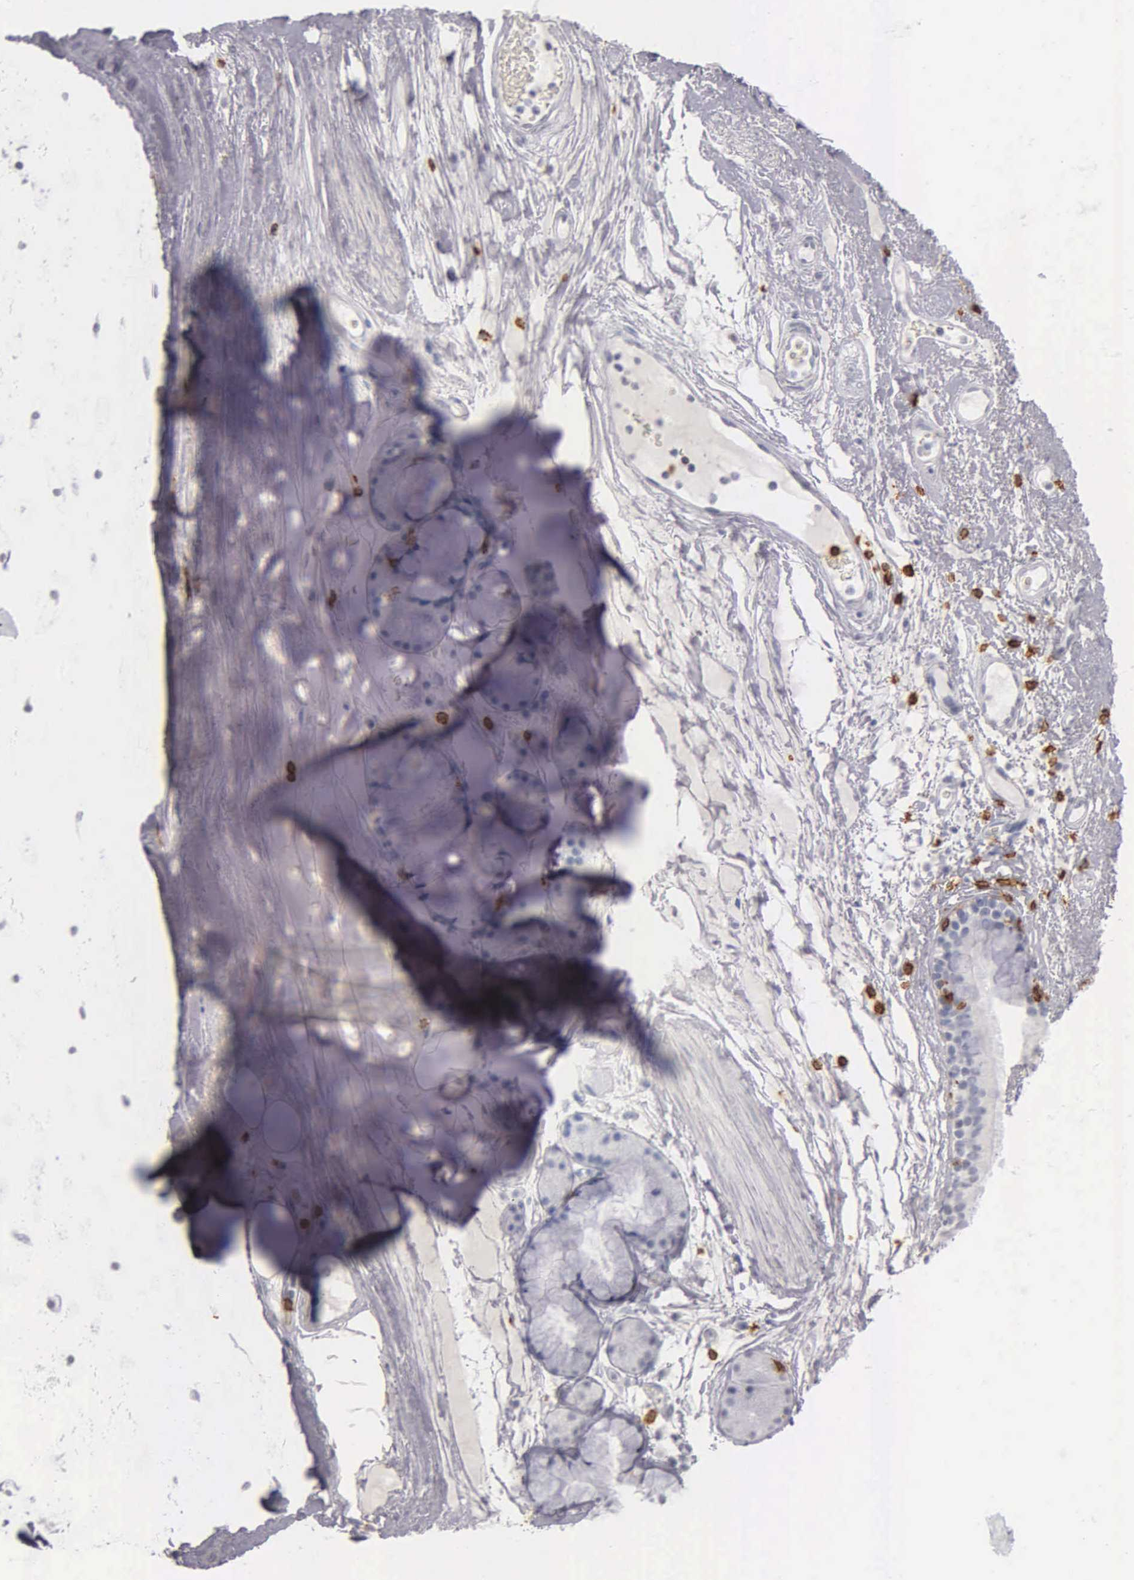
{"staining": {"intensity": "negative", "quantity": "none", "location": "none"}, "tissue": "bronchus", "cell_type": "Respiratory epithelial cells", "image_type": "normal", "snomed": [{"axis": "morphology", "description": "Normal tissue, NOS"}, {"axis": "topography", "description": "Cartilage tissue"}], "caption": "Immunohistochemistry micrograph of unremarkable human bronchus stained for a protein (brown), which shows no expression in respiratory epithelial cells. Brightfield microscopy of immunohistochemistry (IHC) stained with DAB (3,3'-diaminobenzidine) (brown) and hematoxylin (blue), captured at high magnification.", "gene": "CD3E", "patient": {"sex": "female", "age": 63}}